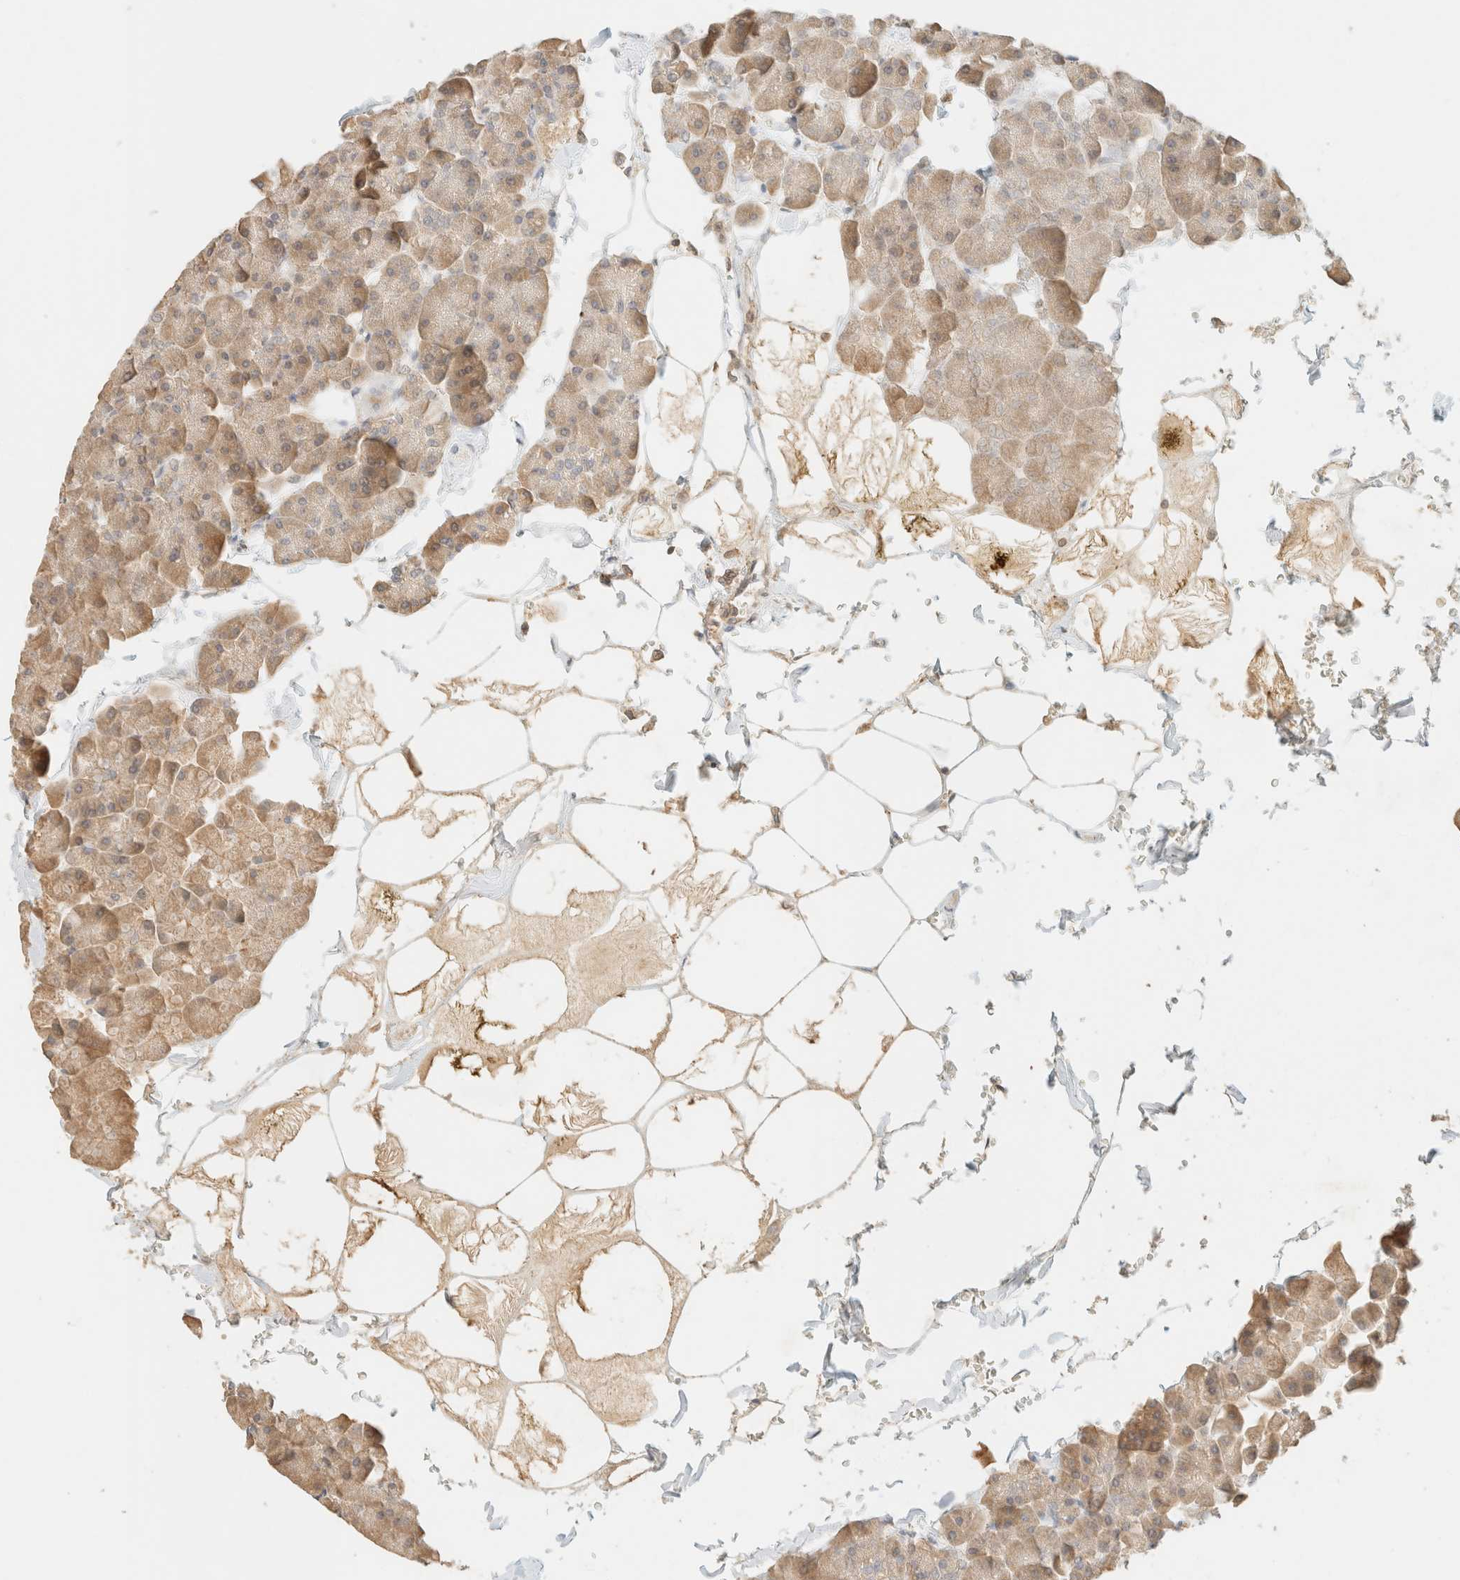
{"staining": {"intensity": "weak", "quantity": "25%-75%", "location": "cytoplasmic/membranous"}, "tissue": "pancreas", "cell_type": "Exocrine glandular cells", "image_type": "normal", "snomed": [{"axis": "morphology", "description": "Normal tissue, NOS"}, {"axis": "topography", "description": "Pancreas"}], "caption": "Immunohistochemical staining of unremarkable pancreas demonstrates 25%-75% levels of weak cytoplasmic/membranous protein expression in about 25%-75% of exocrine glandular cells.", "gene": "TIMD4", "patient": {"sex": "male", "age": 35}}